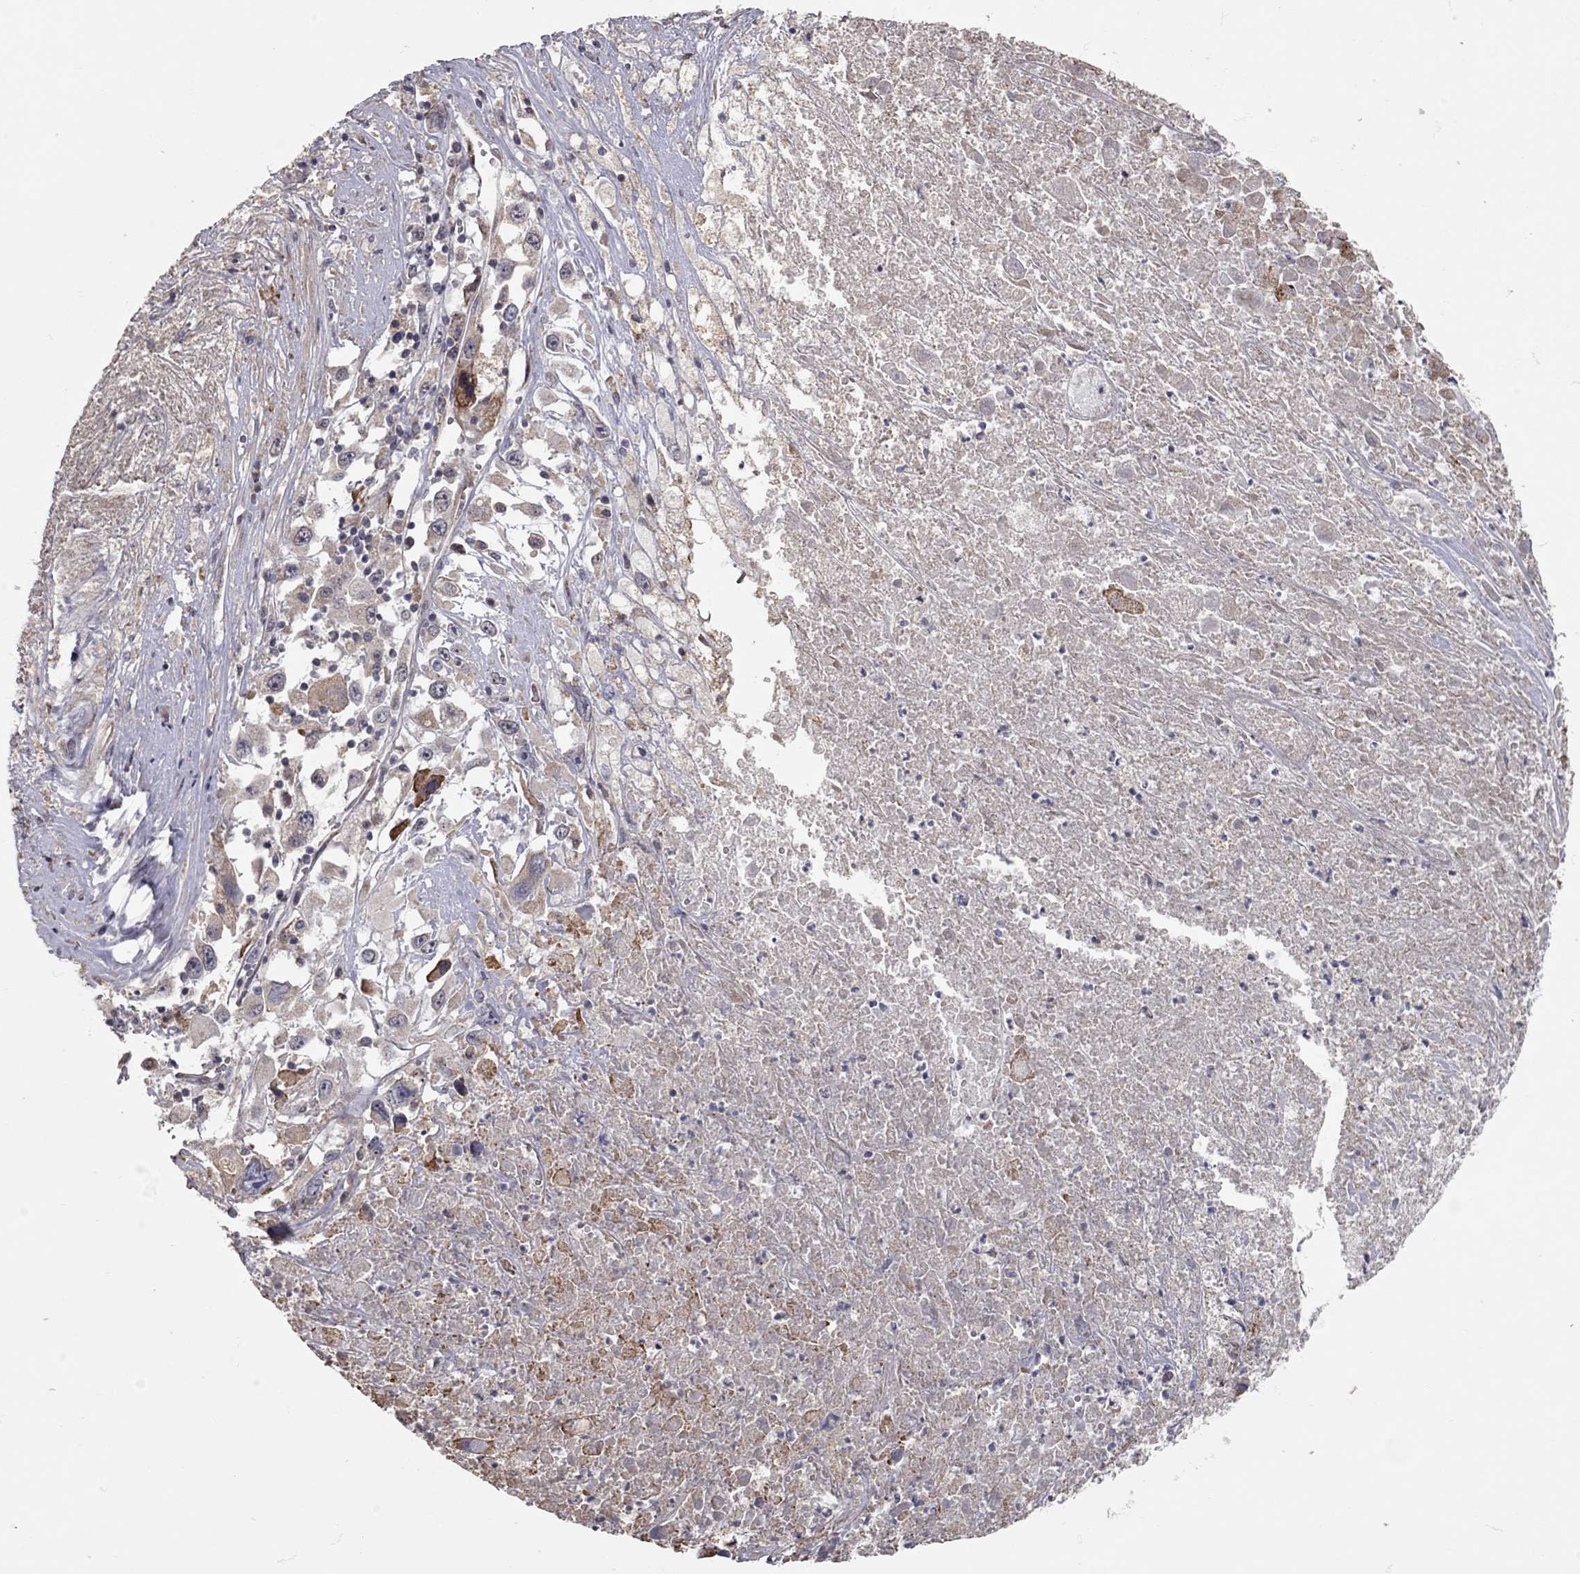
{"staining": {"intensity": "moderate", "quantity": "<25%", "location": "cytoplasmic/membranous"}, "tissue": "melanoma", "cell_type": "Tumor cells", "image_type": "cancer", "snomed": [{"axis": "morphology", "description": "Malignant melanoma, Metastatic site"}, {"axis": "topography", "description": "Lymph node"}], "caption": "Immunohistochemistry (DAB) staining of human malignant melanoma (metastatic site) demonstrates moderate cytoplasmic/membranous protein staining in approximately <25% of tumor cells. (brown staining indicates protein expression, while blue staining denotes nuclei).", "gene": "XAGE2", "patient": {"sex": "male", "age": 50}}